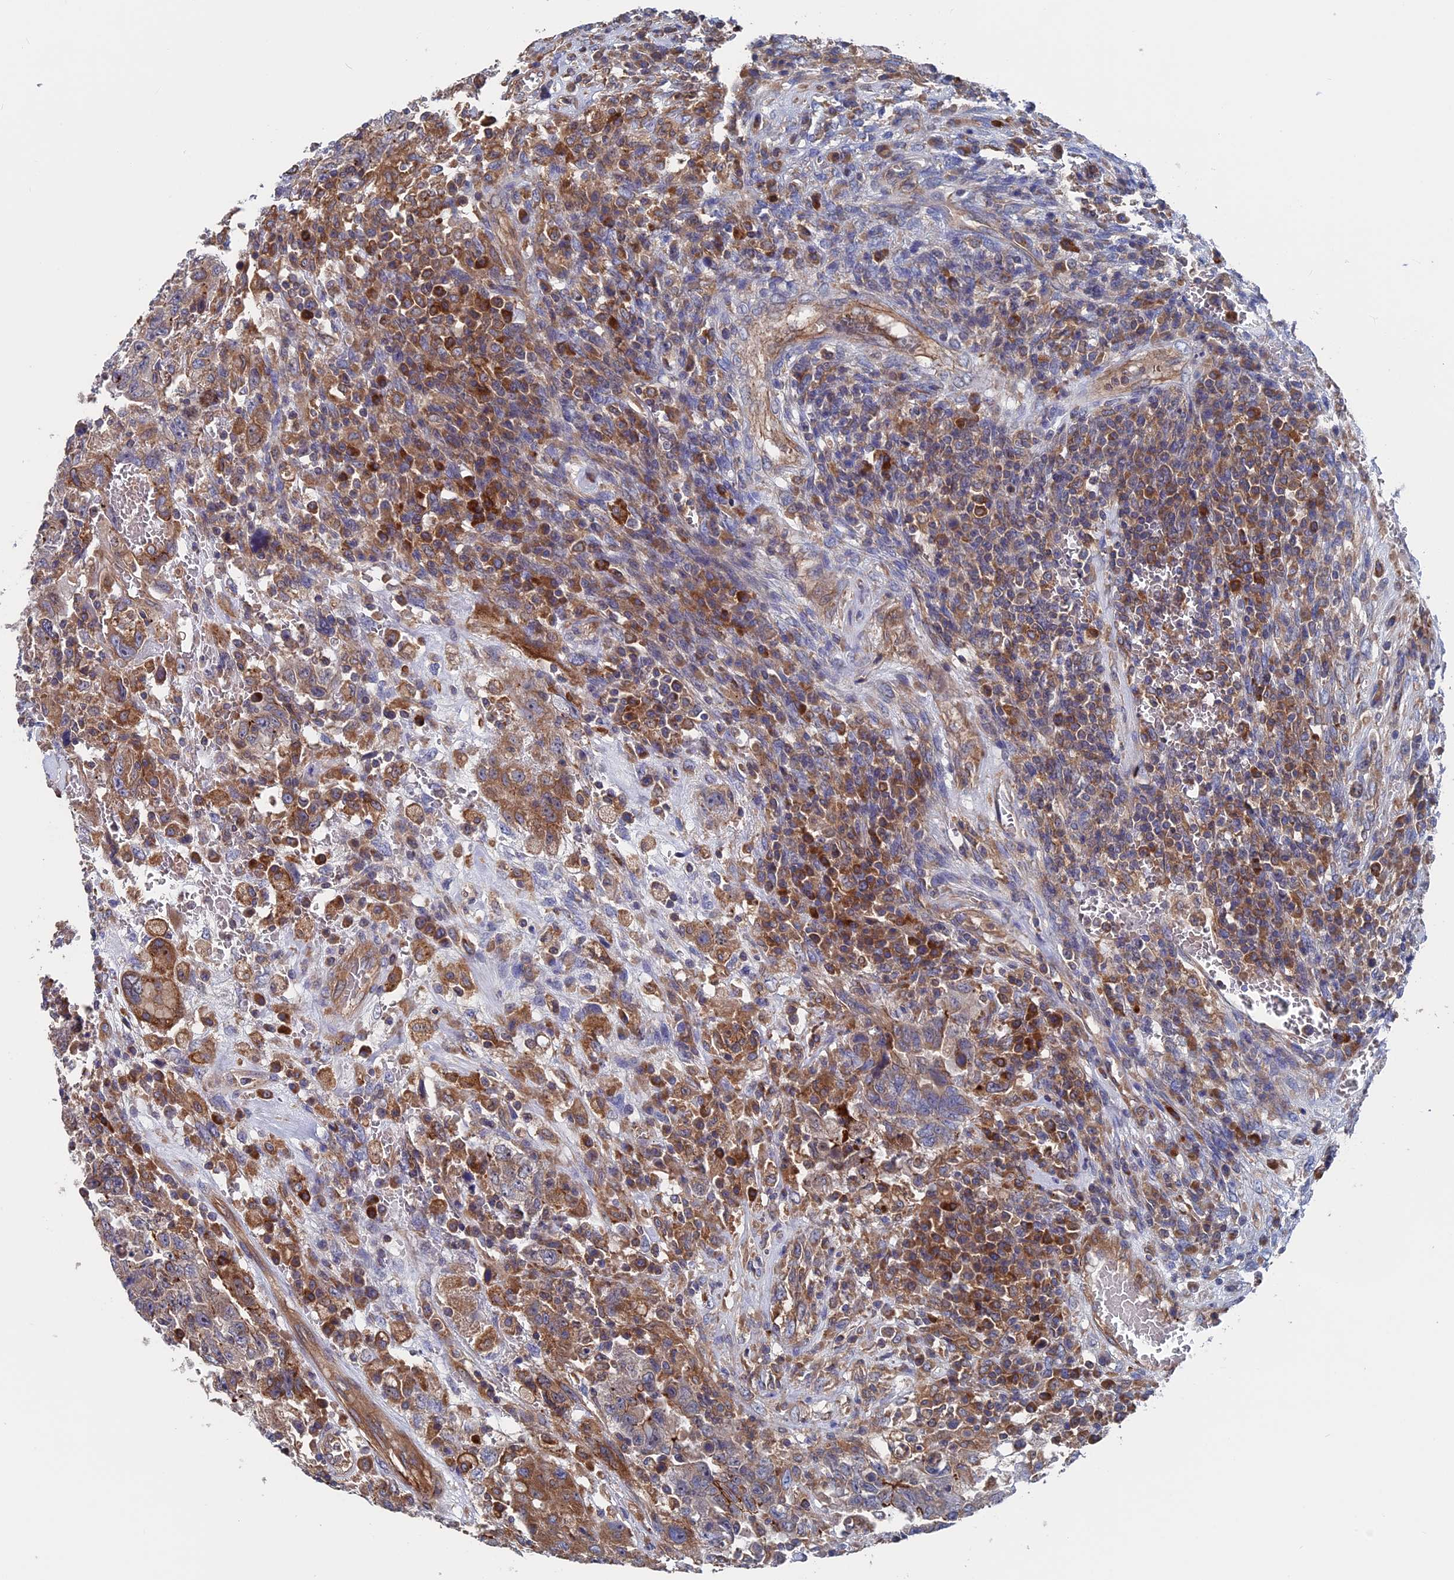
{"staining": {"intensity": "moderate", "quantity": "<25%", "location": "cytoplasmic/membranous"}, "tissue": "testis cancer", "cell_type": "Tumor cells", "image_type": "cancer", "snomed": [{"axis": "morphology", "description": "Carcinoma, Embryonal, NOS"}, {"axis": "topography", "description": "Testis"}], "caption": "There is low levels of moderate cytoplasmic/membranous expression in tumor cells of testis cancer, as demonstrated by immunohistochemical staining (brown color).", "gene": "DNAJC3", "patient": {"sex": "male", "age": 26}}